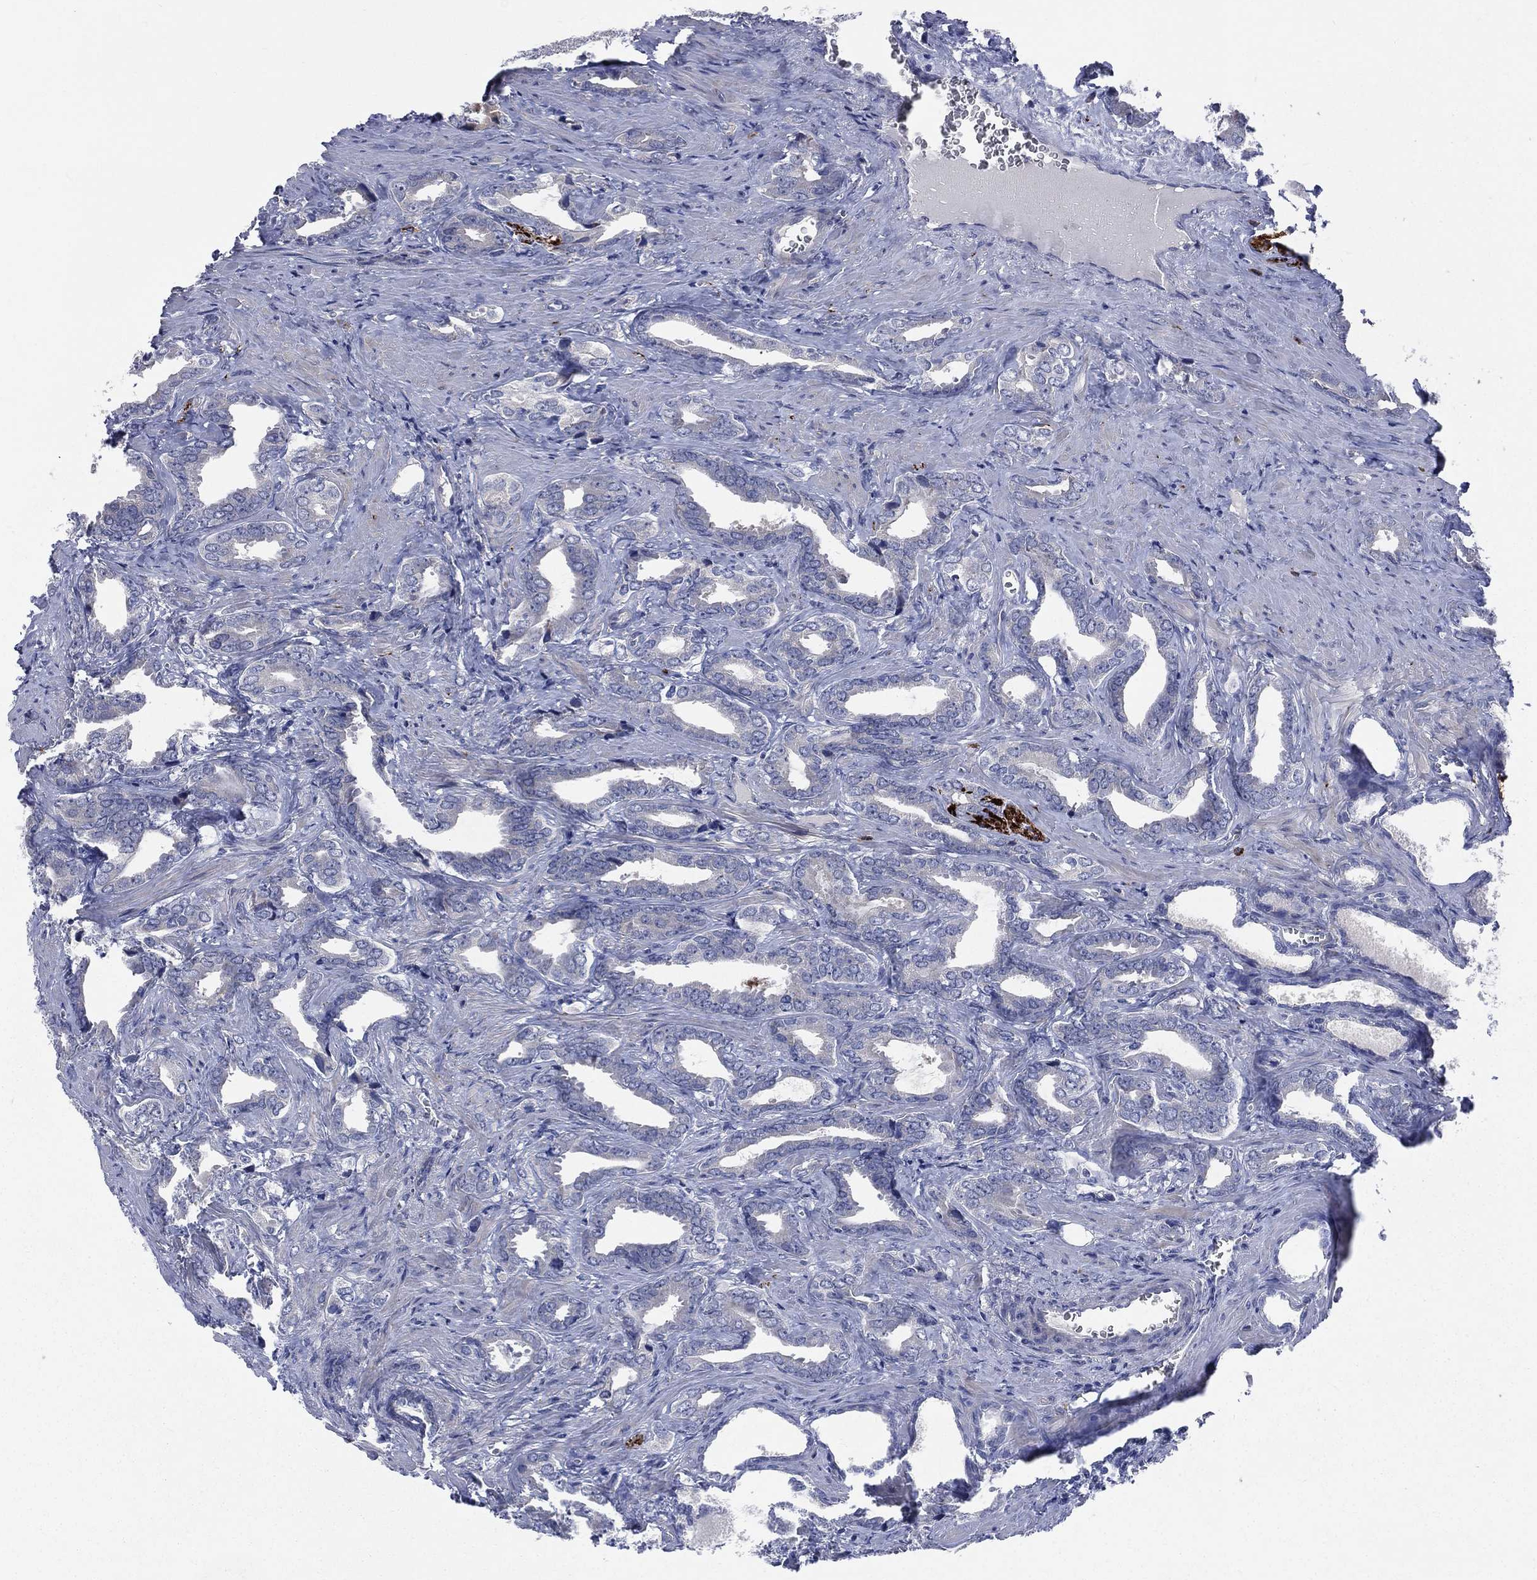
{"staining": {"intensity": "negative", "quantity": "none", "location": "none"}, "tissue": "prostate cancer", "cell_type": "Tumor cells", "image_type": "cancer", "snomed": [{"axis": "morphology", "description": "Adenocarcinoma, NOS"}, {"axis": "topography", "description": "Prostate"}], "caption": "A high-resolution micrograph shows IHC staining of prostate adenocarcinoma, which demonstrates no significant staining in tumor cells. (IHC, brightfield microscopy, high magnification).", "gene": "CCDC159", "patient": {"sex": "male", "age": 66}}